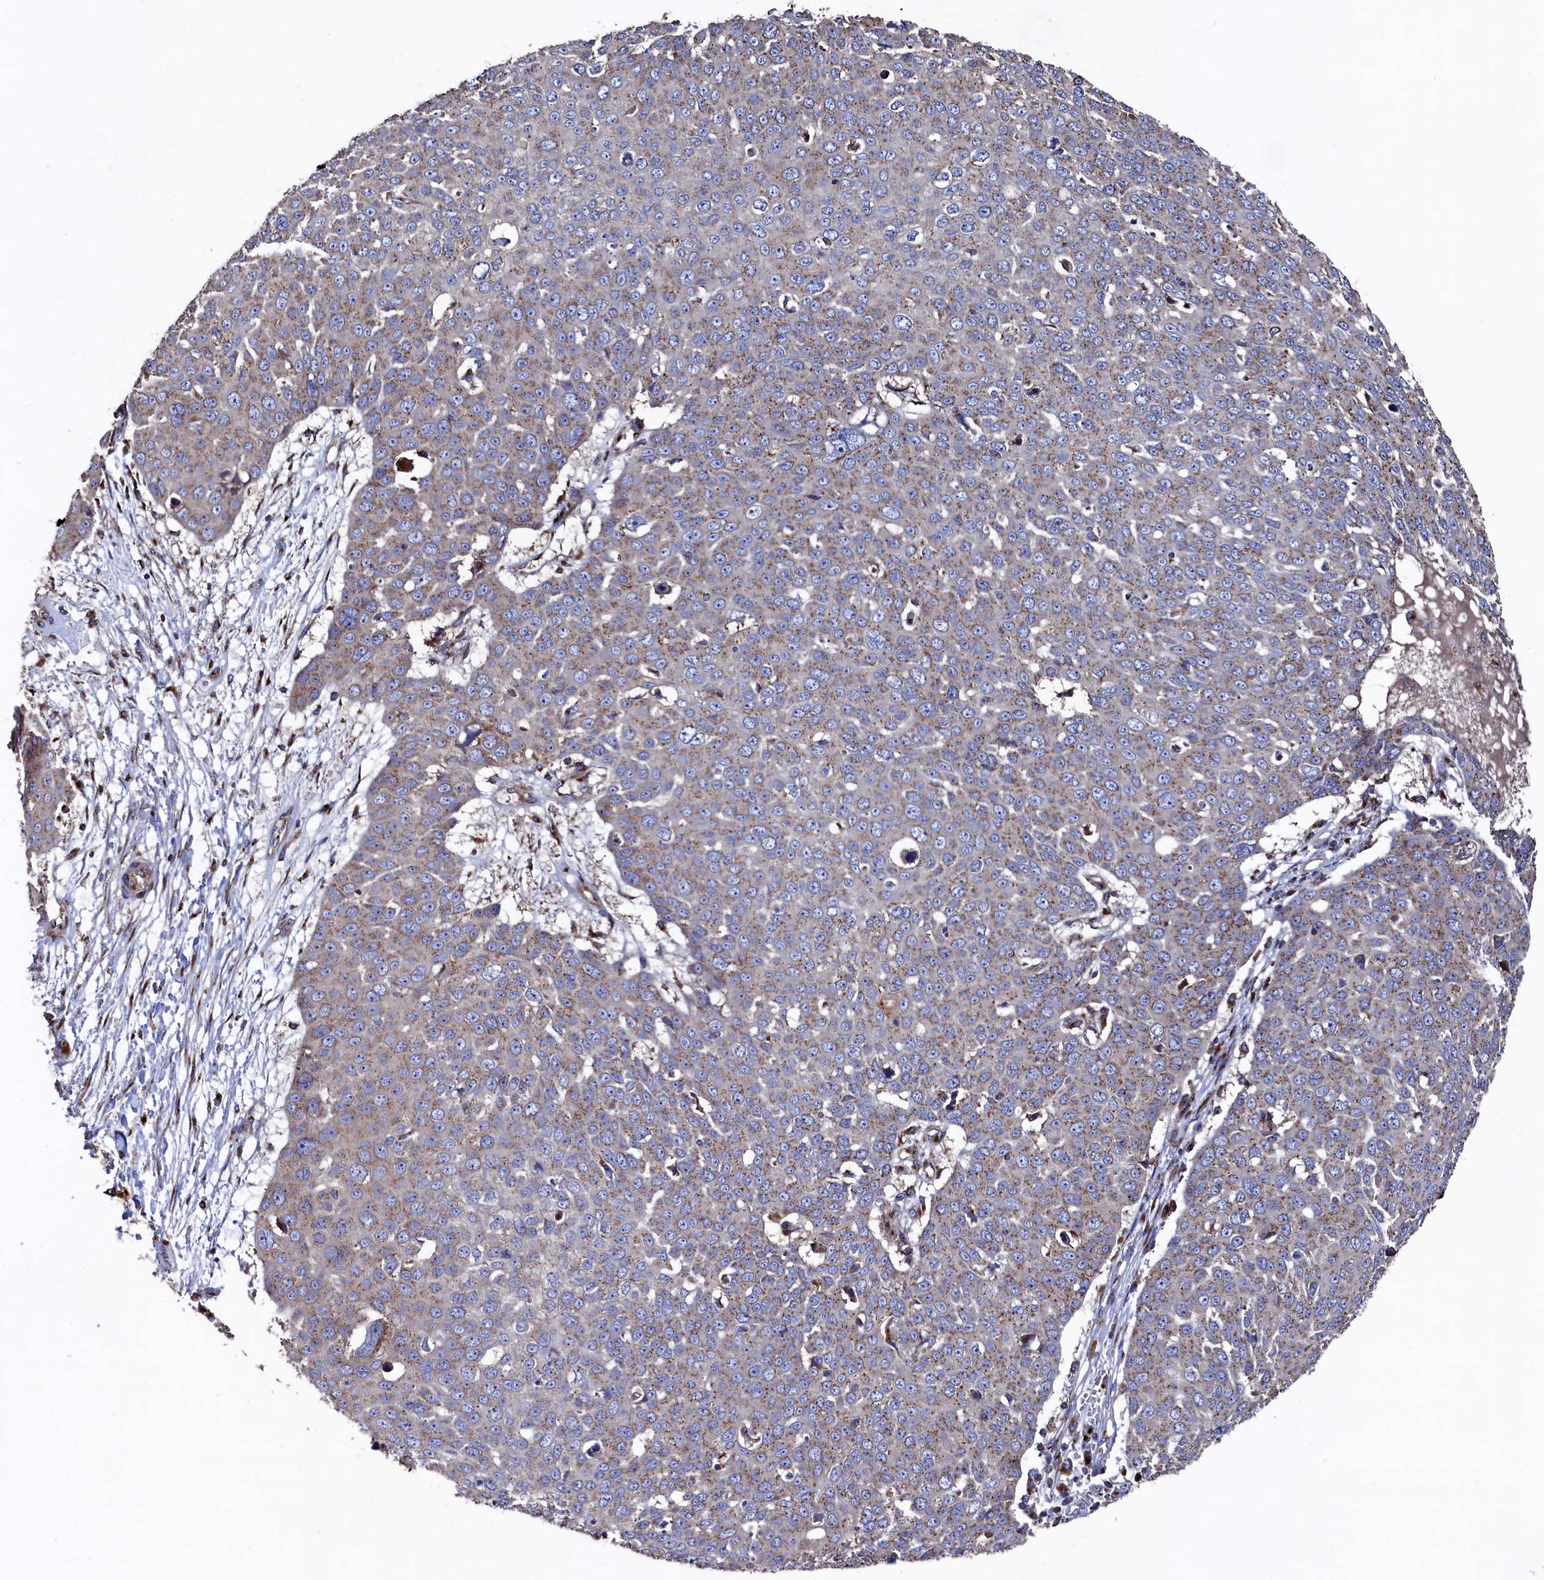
{"staining": {"intensity": "moderate", "quantity": ">75%", "location": "cytoplasmic/membranous"}, "tissue": "skin cancer", "cell_type": "Tumor cells", "image_type": "cancer", "snomed": [{"axis": "morphology", "description": "Squamous cell carcinoma, NOS"}, {"axis": "topography", "description": "Skin"}], "caption": "Immunohistochemical staining of skin cancer exhibits medium levels of moderate cytoplasmic/membranous staining in about >75% of tumor cells. The staining is performed using DAB (3,3'-diaminobenzidine) brown chromogen to label protein expression. The nuclei are counter-stained blue using hematoxylin.", "gene": "PRRC1", "patient": {"sex": "male", "age": 71}}